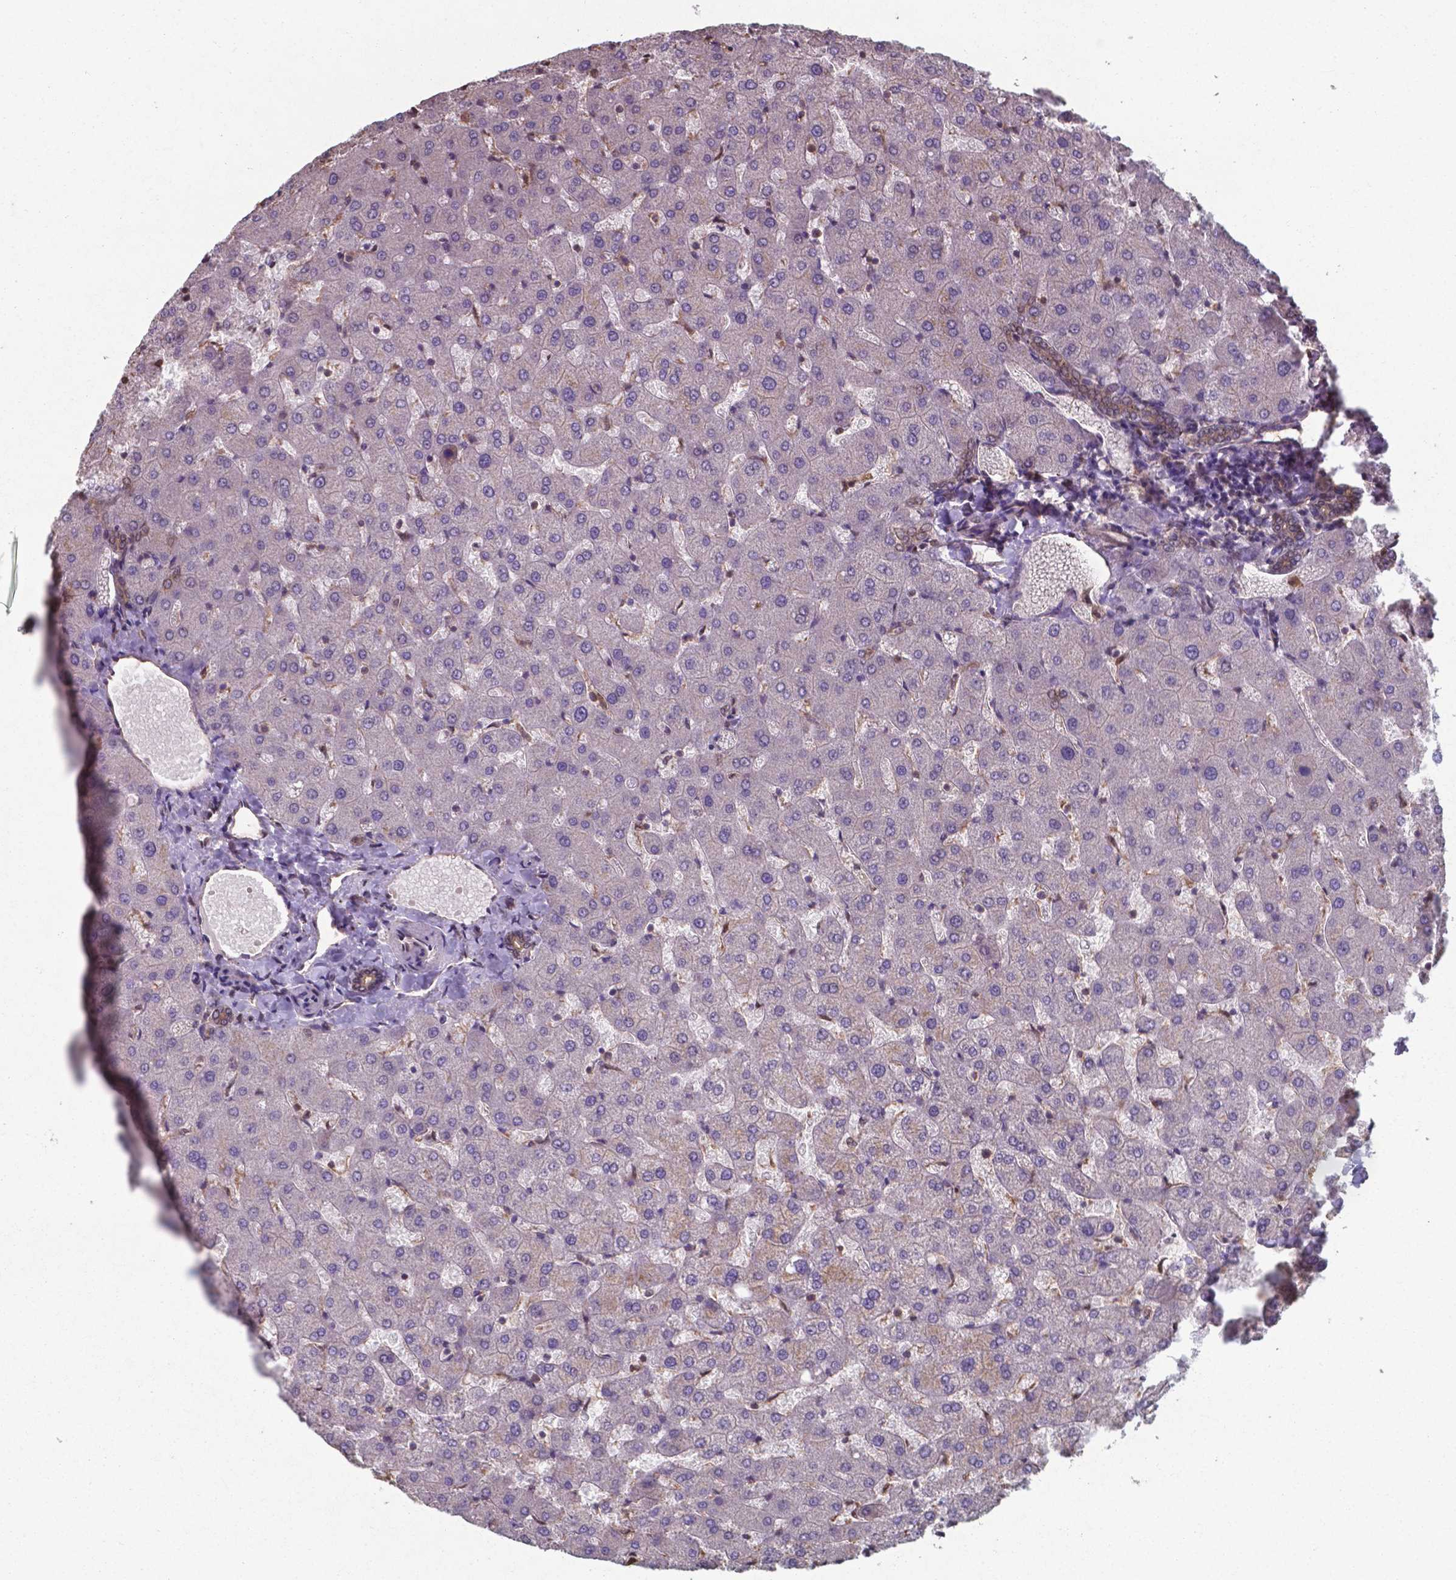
{"staining": {"intensity": "moderate", "quantity": "25%-75%", "location": "cytoplasmic/membranous,nuclear"}, "tissue": "liver", "cell_type": "Cholangiocytes", "image_type": "normal", "snomed": [{"axis": "morphology", "description": "Normal tissue, NOS"}, {"axis": "topography", "description": "Liver"}], "caption": "IHC photomicrograph of normal liver: liver stained using immunohistochemistry exhibits medium levels of moderate protein expression localized specifically in the cytoplasmic/membranous,nuclear of cholangiocytes, appearing as a cytoplasmic/membranous,nuclear brown color.", "gene": "CHP2", "patient": {"sex": "female", "age": 50}}